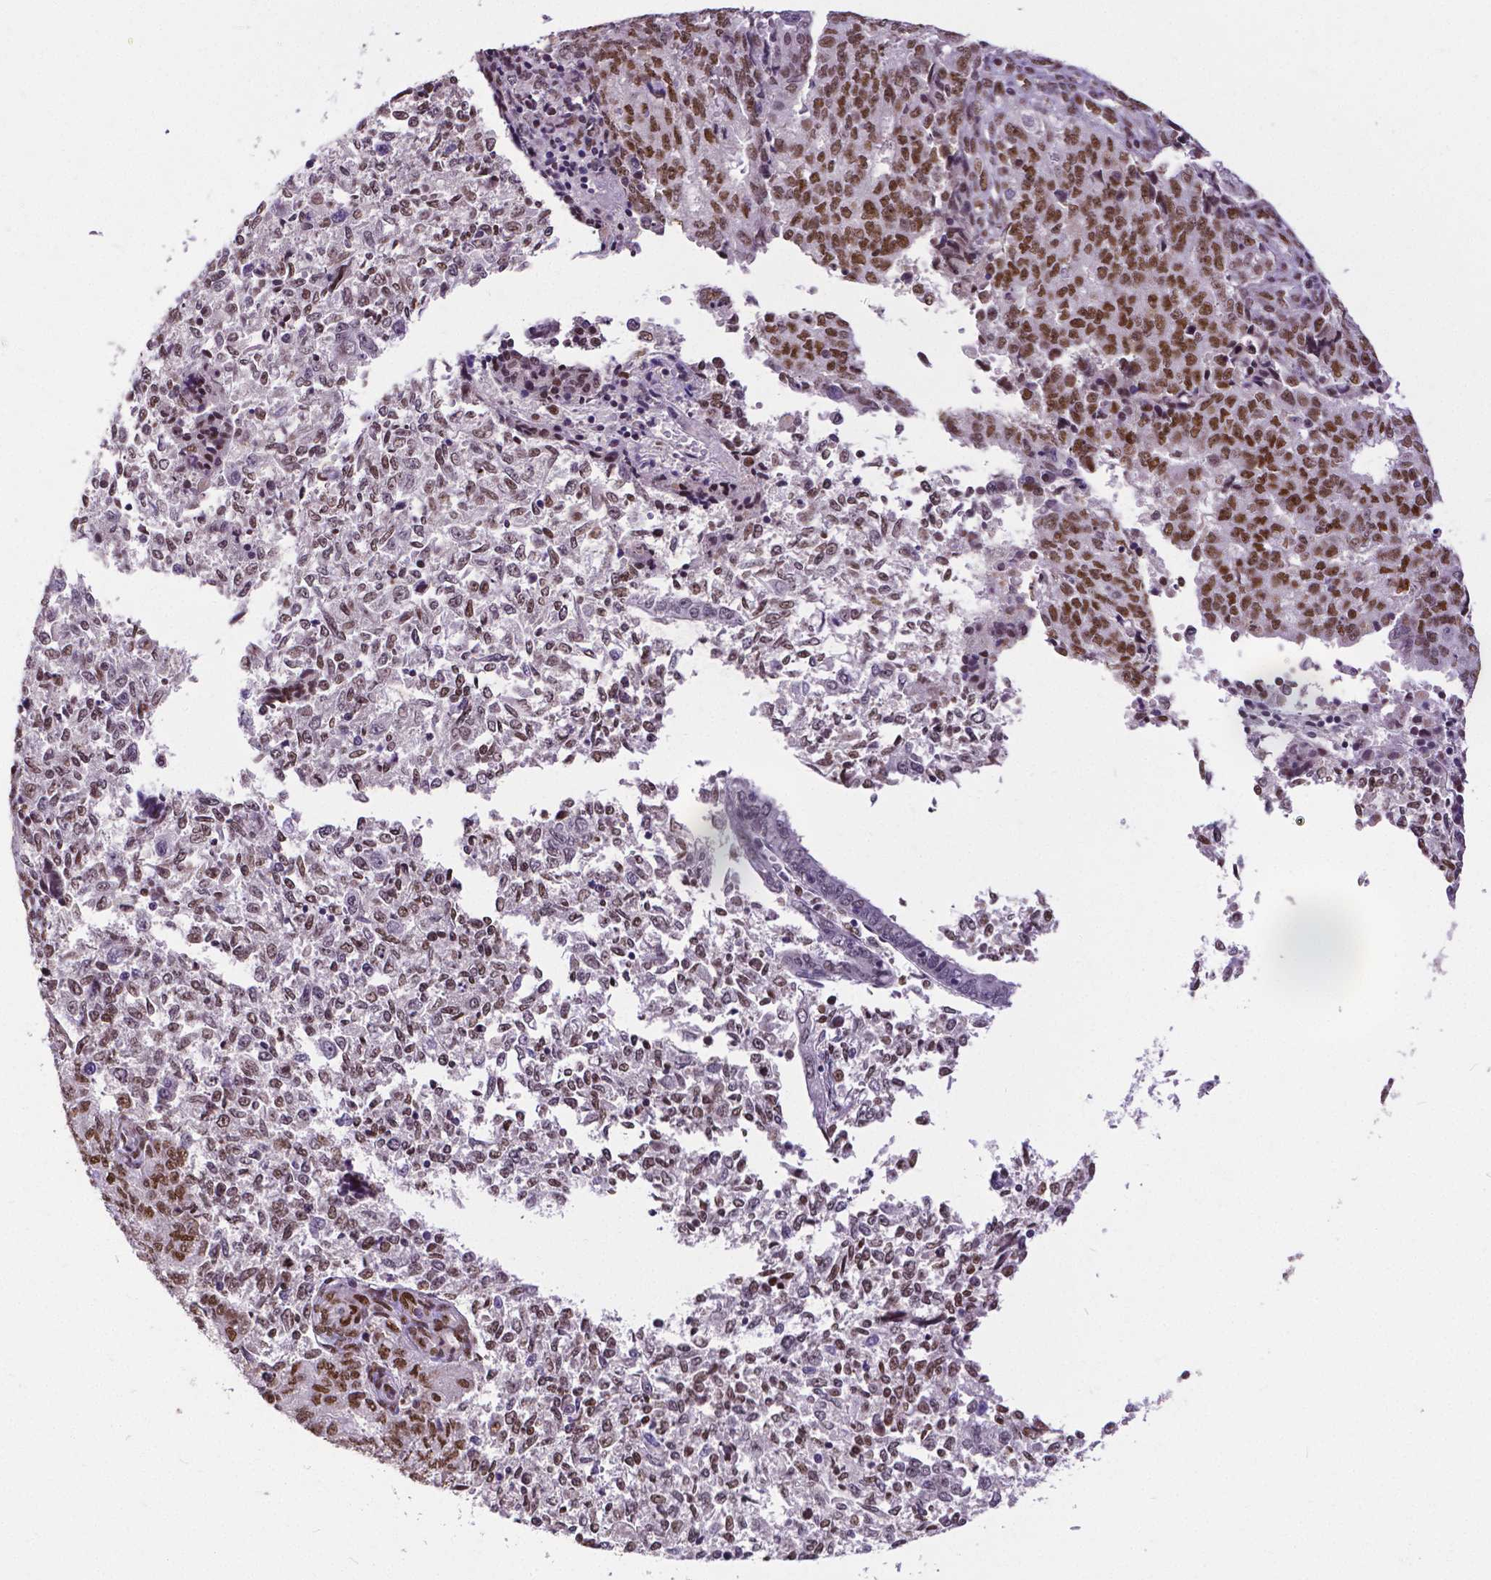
{"staining": {"intensity": "moderate", "quantity": "25%-75%", "location": "nuclear"}, "tissue": "endometrial cancer", "cell_type": "Tumor cells", "image_type": "cancer", "snomed": [{"axis": "morphology", "description": "Adenocarcinoma, NOS"}, {"axis": "topography", "description": "Endometrium"}], "caption": "Adenocarcinoma (endometrial) tissue shows moderate nuclear positivity in about 25%-75% of tumor cells", "gene": "ATRX", "patient": {"sex": "female", "age": 50}}